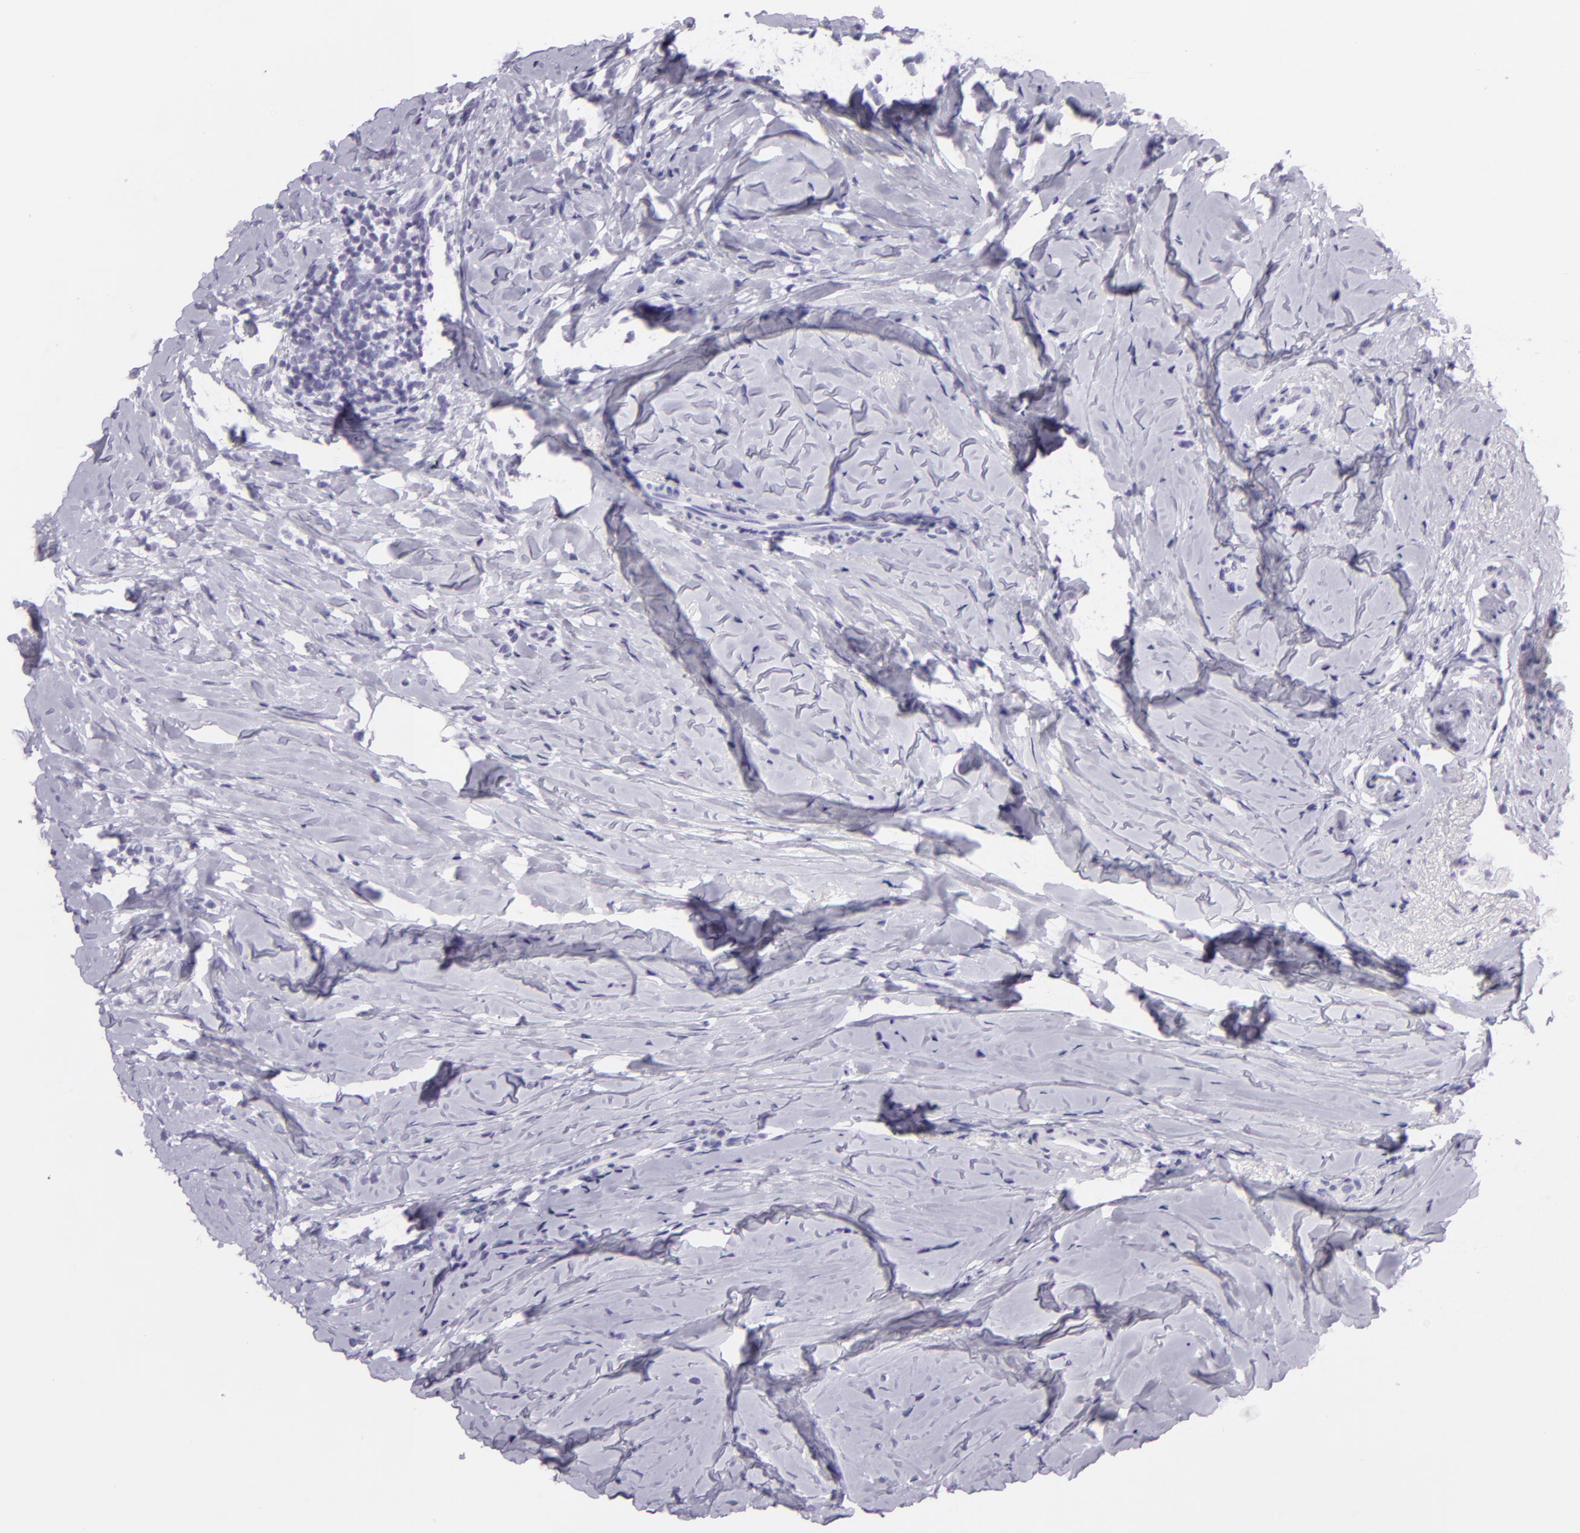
{"staining": {"intensity": "negative", "quantity": "none", "location": "none"}, "tissue": "breast cancer", "cell_type": "Tumor cells", "image_type": "cancer", "snomed": [{"axis": "morphology", "description": "Lobular carcinoma"}, {"axis": "topography", "description": "Breast"}], "caption": "The immunohistochemistry photomicrograph has no significant expression in tumor cells of breast cancer (lobular carcinoma) tissue.", "gene": "MUC6", "patient": {"sex": "female", "age": 64}}